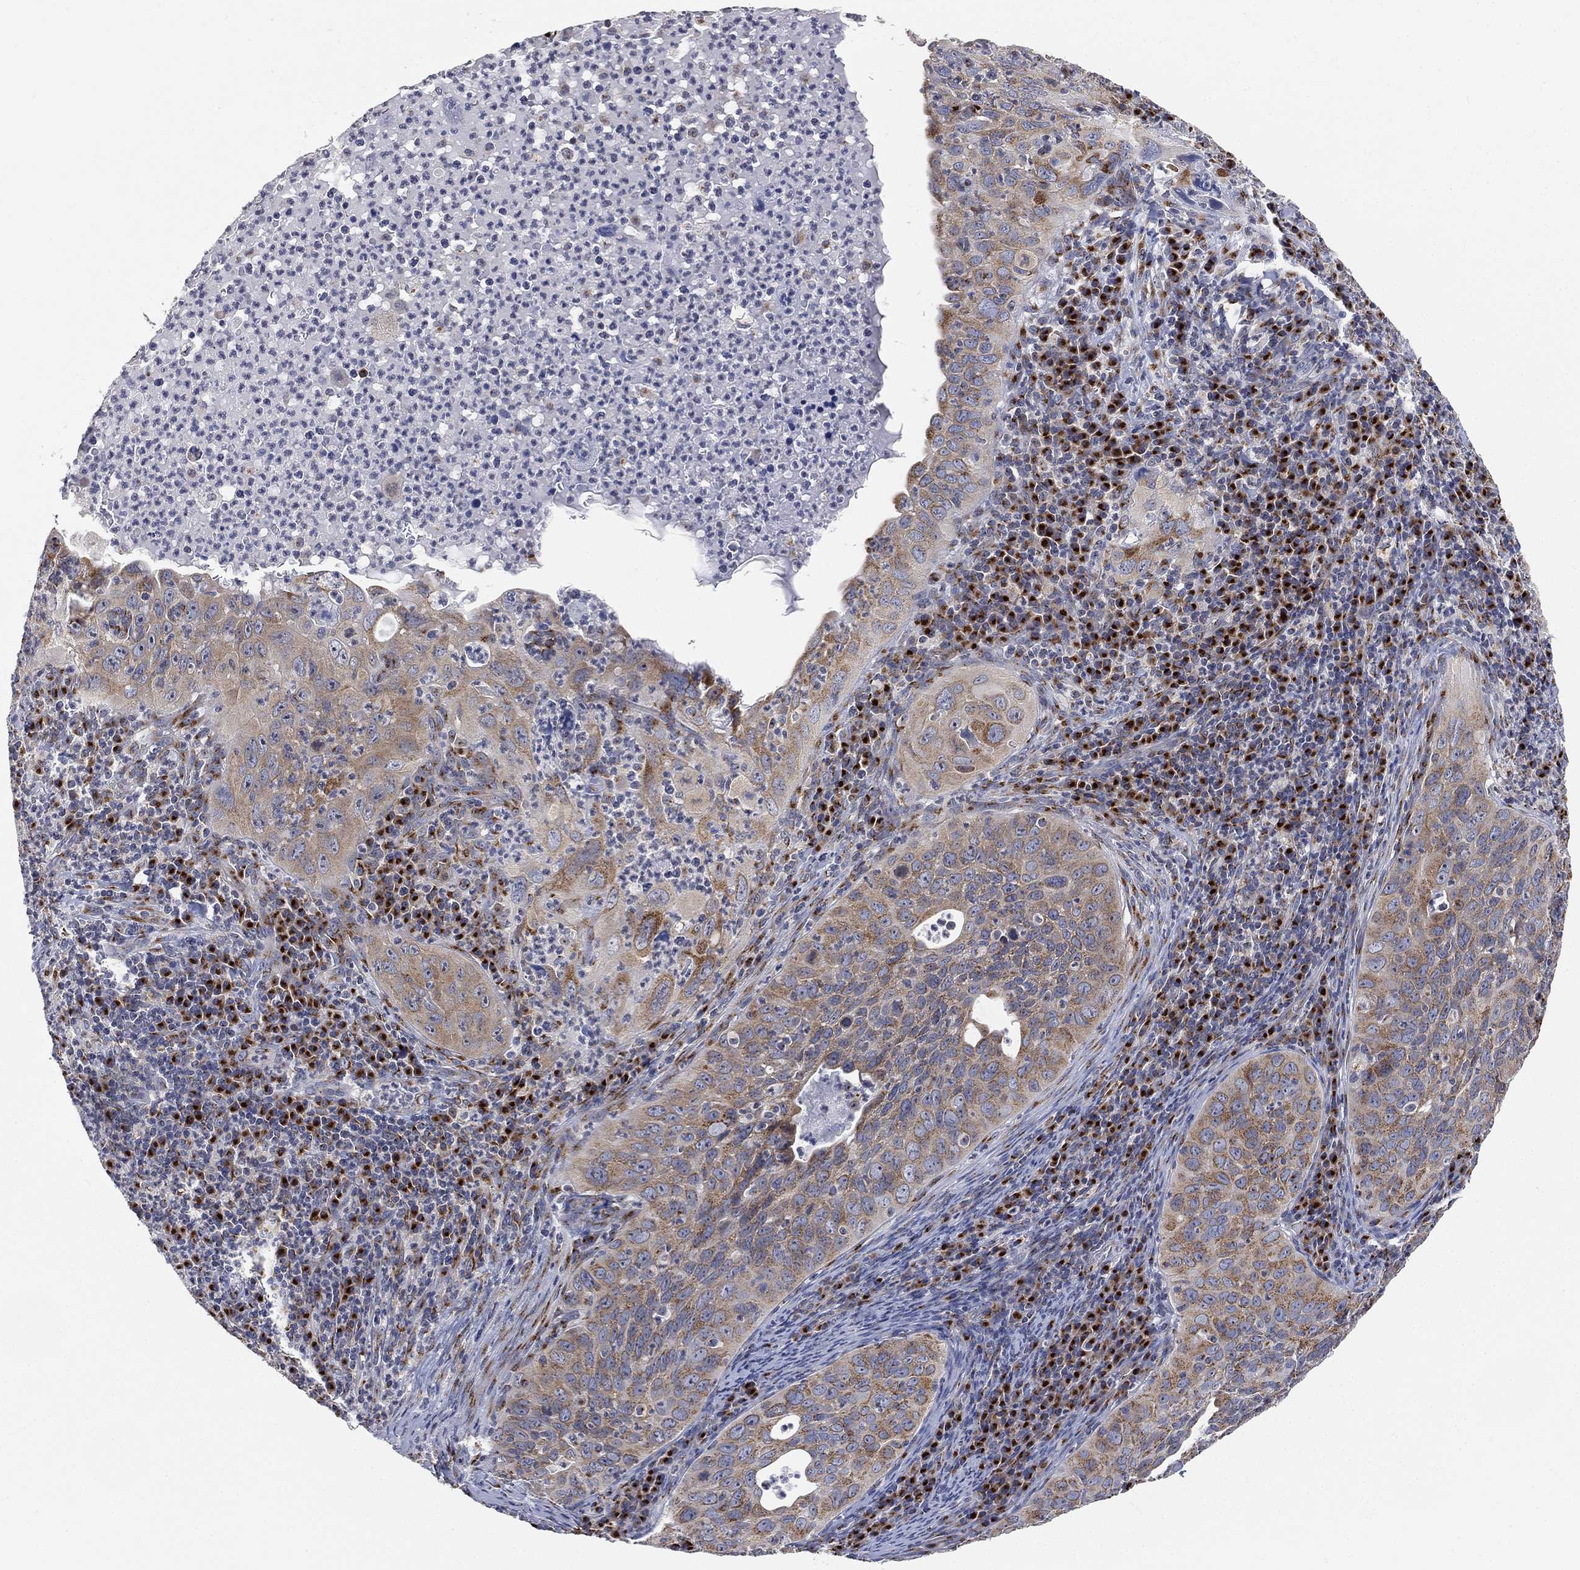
{"staining": {"intensity": "moderate", "quantity": "25%-75%", "location": "cytoplasmic/membranous"}, "tissue": "cervical cancer", "cell_type": "Tumor cells", "image_type": "cancer", "snomed": [{"axis": "morphology", "description": "Squamous cell carcinoma, NOS"}, {"axis": "topography", "description": "Cervix"}], "caption": "IHC histopathology image of neoplastic tissue: human cervical squamous cell carcinoma stained using immunohistochemistry displays medium levels of moderate protein expression localized specifically in the cytoplasmic/membranous of tumor cells, appearing as a cytoplasmic/membranous brown color.", "gene": "TICAM1", "patient": {"sex": "female", "age": 26}}